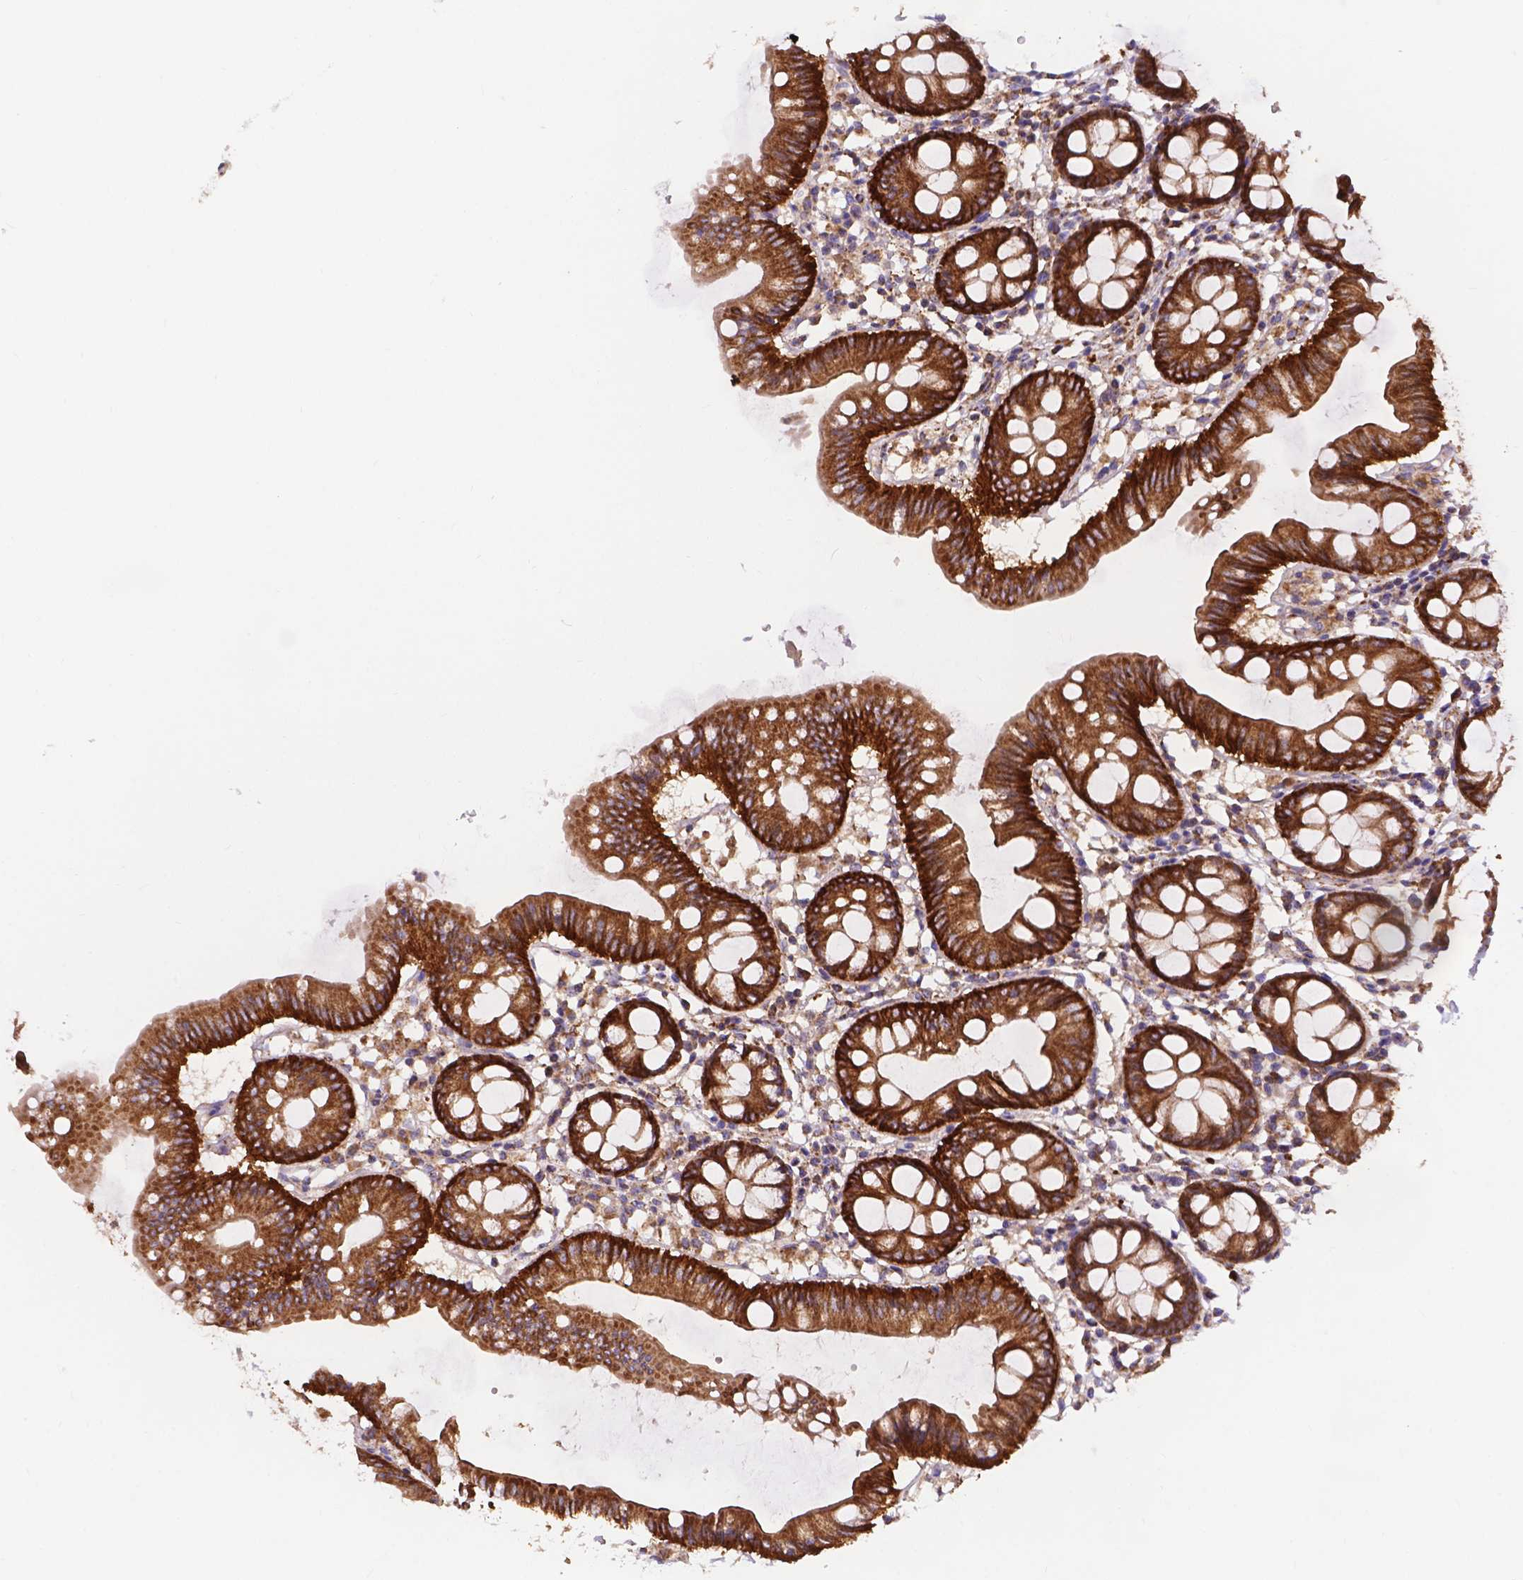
{"staining": {"intensity": "moderate", "quantity": "25%-75%", "location": "cytoplasmic/membranous"}, "tissue": "colon", "cell_type": "Endothelial cells", "image_type": "normal", "snomed": [{"axis": "morphology", "description": "Normal tissue, NOS"}, {"axis": "topography", "description": "Colon"}], "caption": "Immunohistochemical staining of normal human colon demonstrates 25%-75% levels of moderate cytoplasmic/membranous protein staining in approximately 25%-75% of endothelial cells.", "gene": "AK3", "patient": {"sex": "female", "age": 84}}